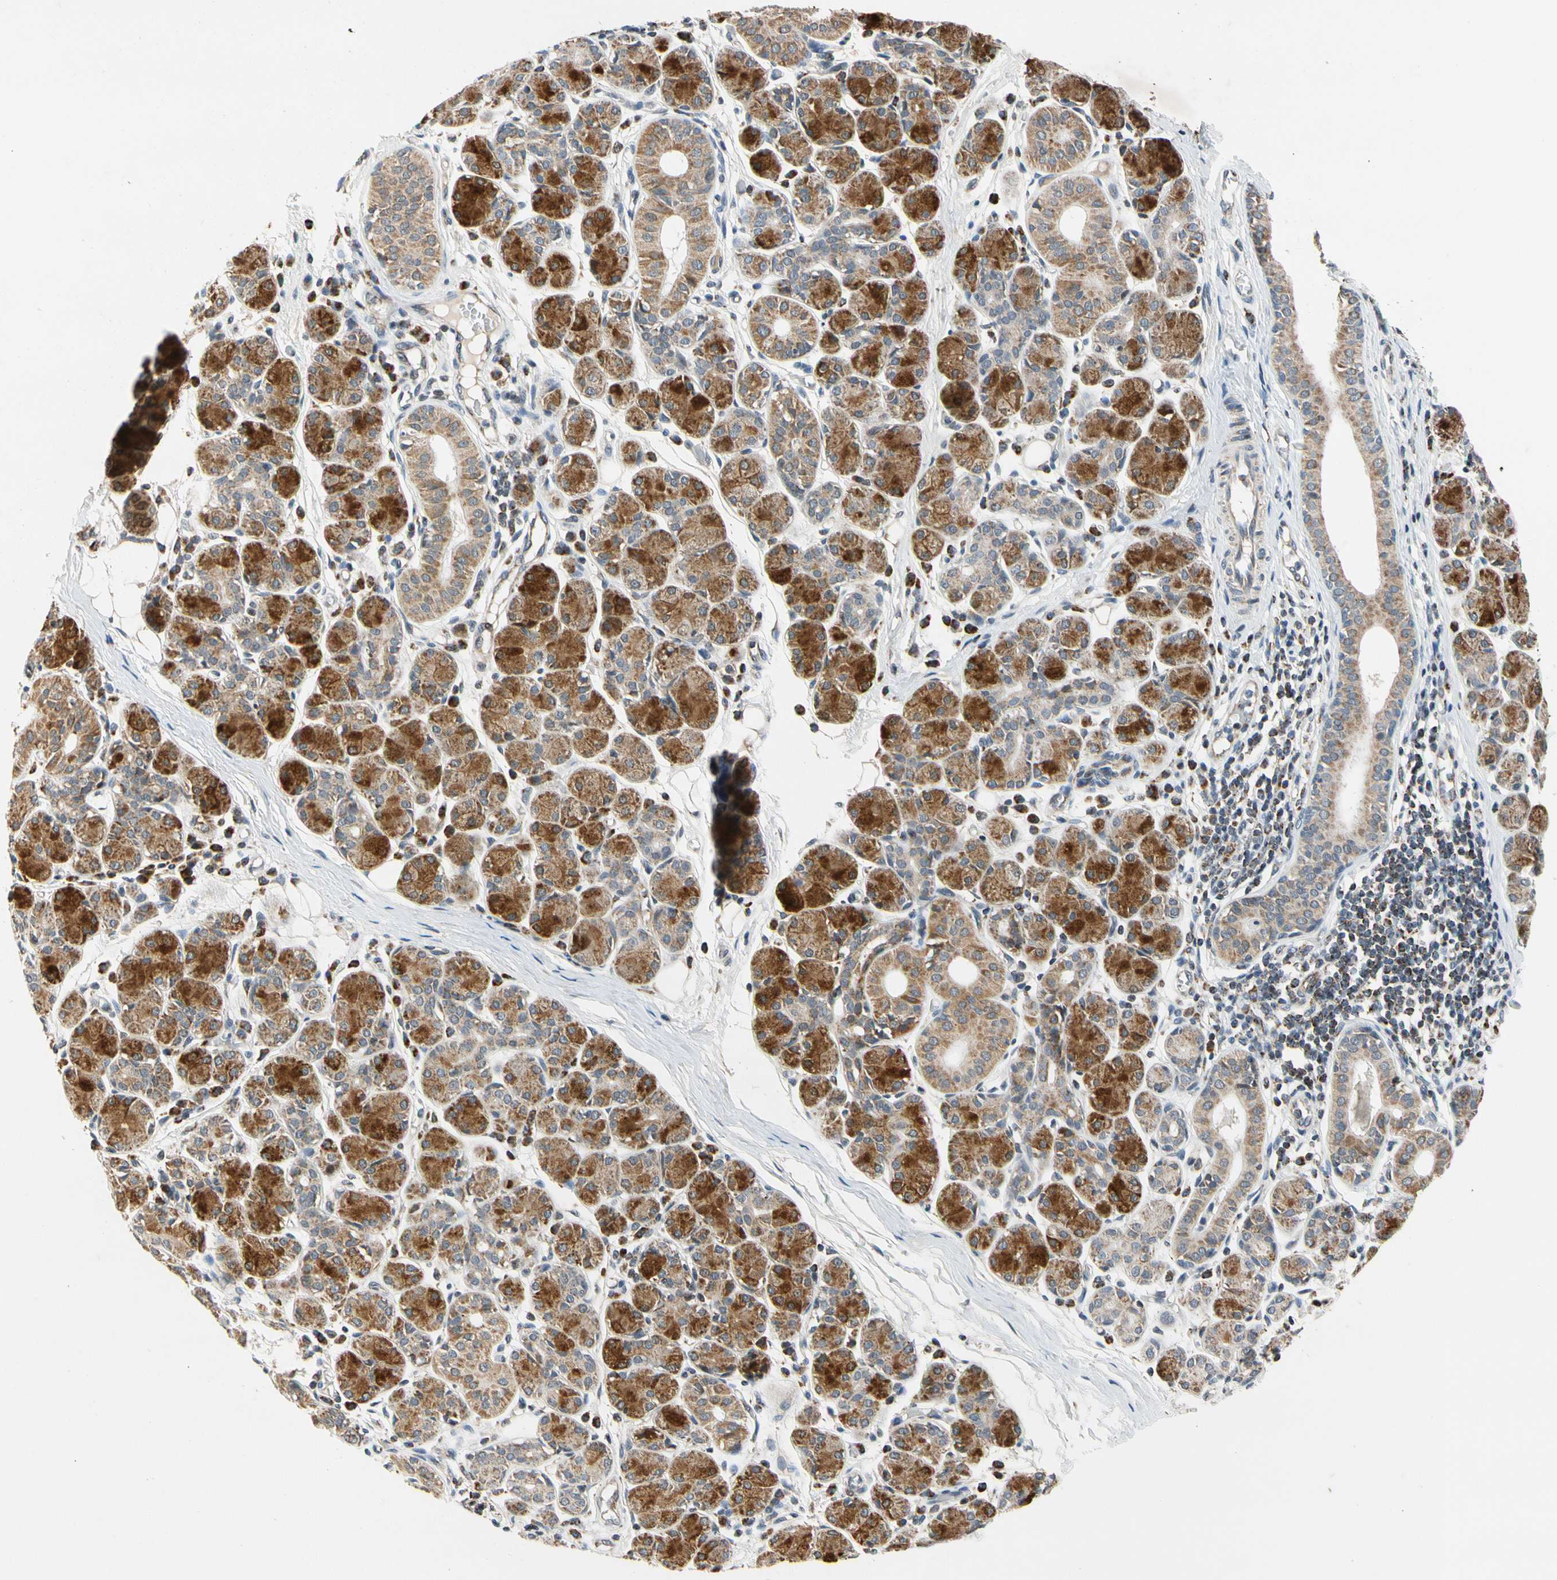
{"staining": {"intensity": "moderate", "quantity": "25%-75%", "location": "cytoplasmic/membranous"}, "tissue": "salivary gland", "cell_type": "Glandular cells", "image_type": "normal", "snomed": [{"axis": "morphology", "description": "Normal tissue, NOS"}, {"axis": "morphology", "description": "Inflammation, NOS"}, {"axis": "topography", "description": "Lymph node"}, {"axis": "topography", "description": "Salivary gland"}], "caption": "High-power microscopy captured an immunohistochemistry (IHC) image of unremarkable salivary gland, revealing moderate cytoplasmic/membranous expression in about 25%-75% of glandular cells. (DAB = brown stain, brightfield microscopy at high magnification).", "gene": "KHDC4", "patient": {"sex": "male", "age": 3}}